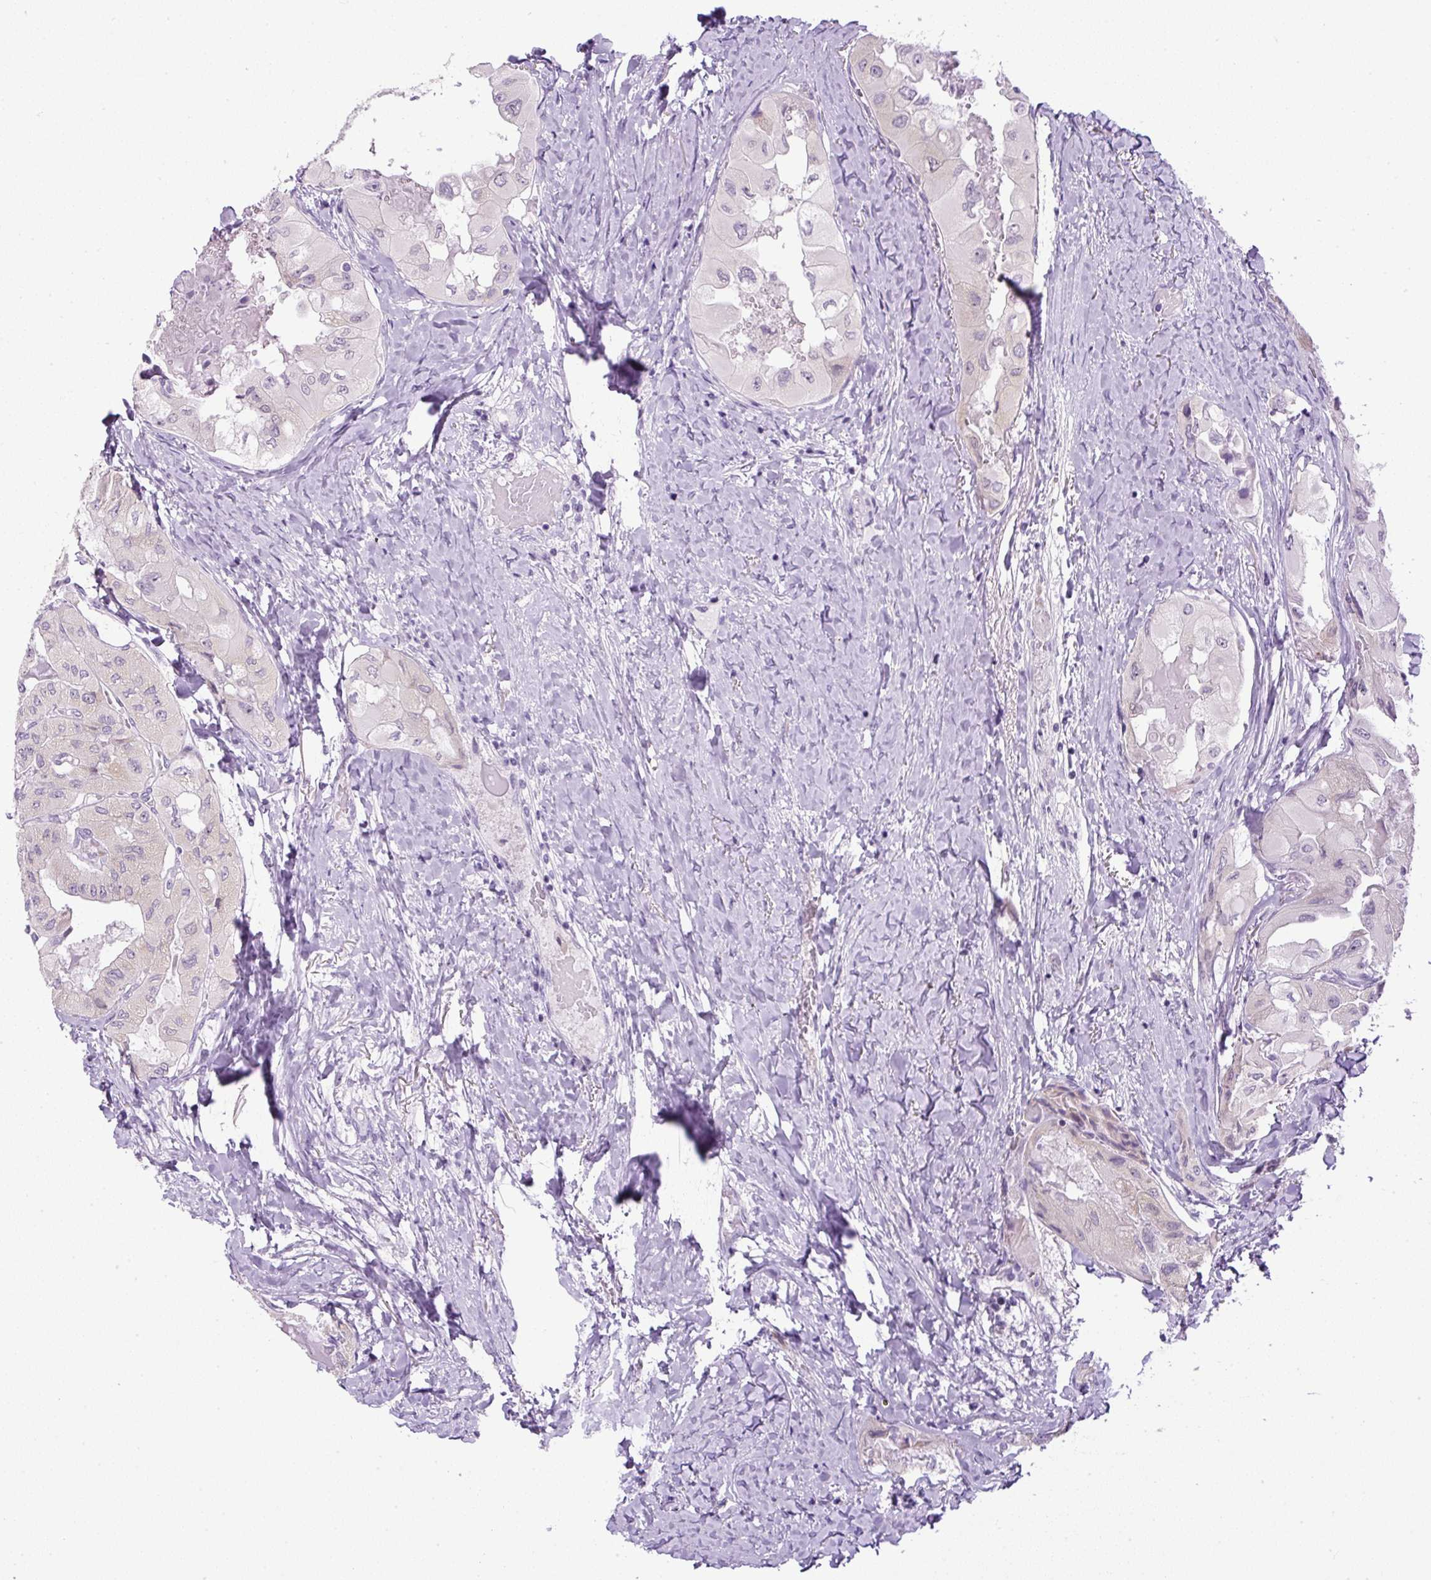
{"staining": {"intensity": "negative", "quantity": "none", "location": "none"}, "tissue": "thyroid cancer", "cell_type": "Tumor cells", "image_type": "cancer", "snomed": [{"axis": "morphology", "description": "Normal tissue, NOS"}, {"axis": "morphology", "description": "Papillary adenocarcinoma, NOS"}, {"axis": "topography", "description": "Thyroid gland"}], "caption": "DAB (3,3'-diaminobenzidine) immunohistochemical staining of human papillary adenocarcinoma (thyroid) exhibits no significant positivity in tumor cells.", "gene": "RHBDD2", "patient": {"sex": "female", "age": 59}}